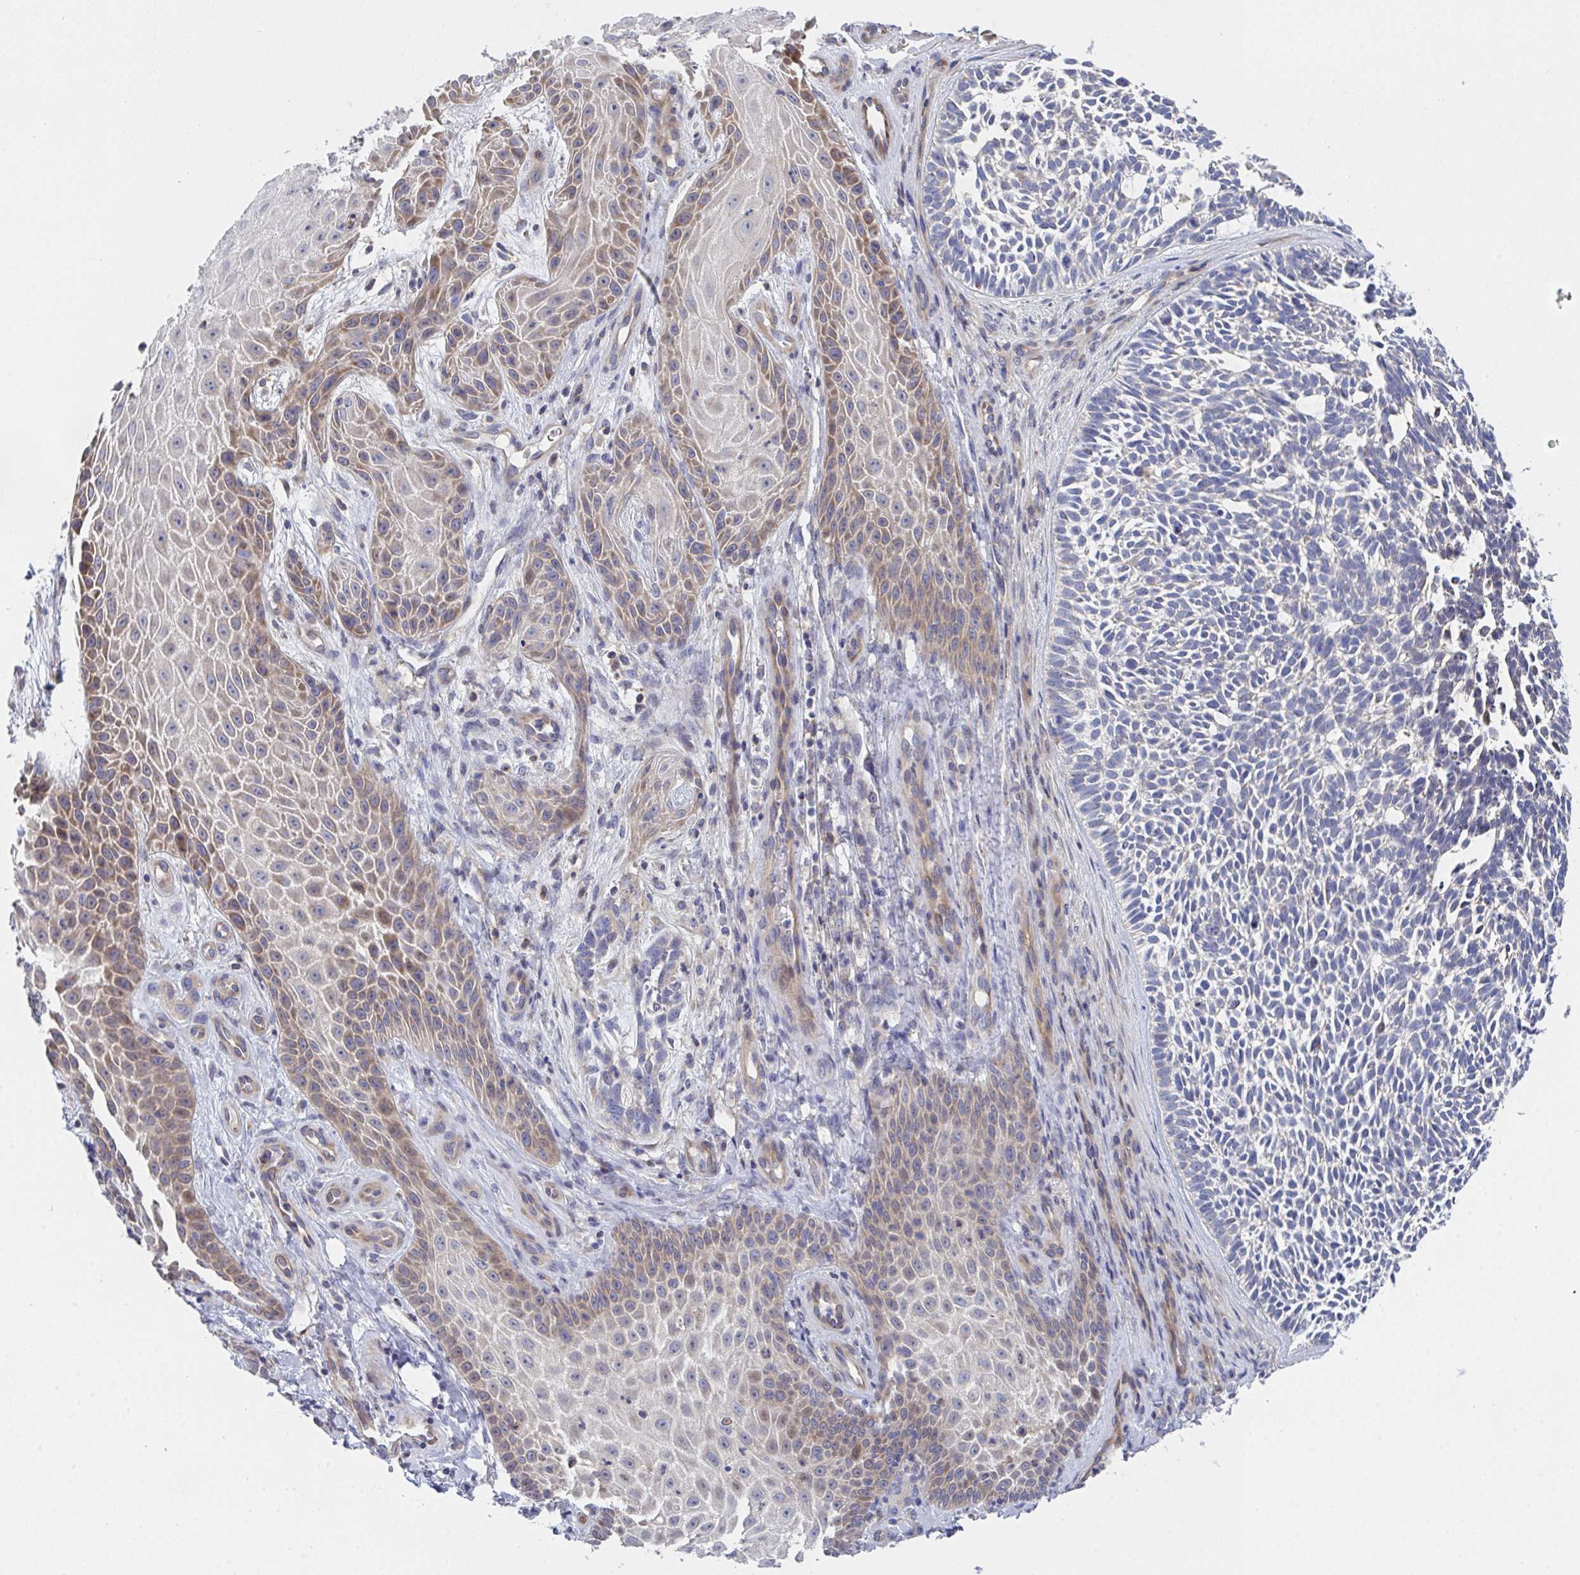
{"staining": {"intensity": "weak", "quantity": "<25%", "location": "cytoplasmic/membranous"}, "tissue": "skin cancer", "cell_type": "Tumor cells", "image_type": "cancer", "snomed": [{"axis": "morphology", "description": "Basal cell carcinoma"}, {"axis": "topography", "description": "Skin"}, {"axis": "topography", "description": "Skin, foot"}], "caption": "An immunohistochemistry histopathology image of basal cell carcinoma (skin) is shown. There is no staining in tumor cells of basal cell carcinoma (skin). The staining was performed using DAB to visualize the protein expression in brown, while the nuclei were stained in blue with hematoxylin (Magnification: 20x).", "gene": "P2RX3", "patient": {"sex": "female", "age": 77}}